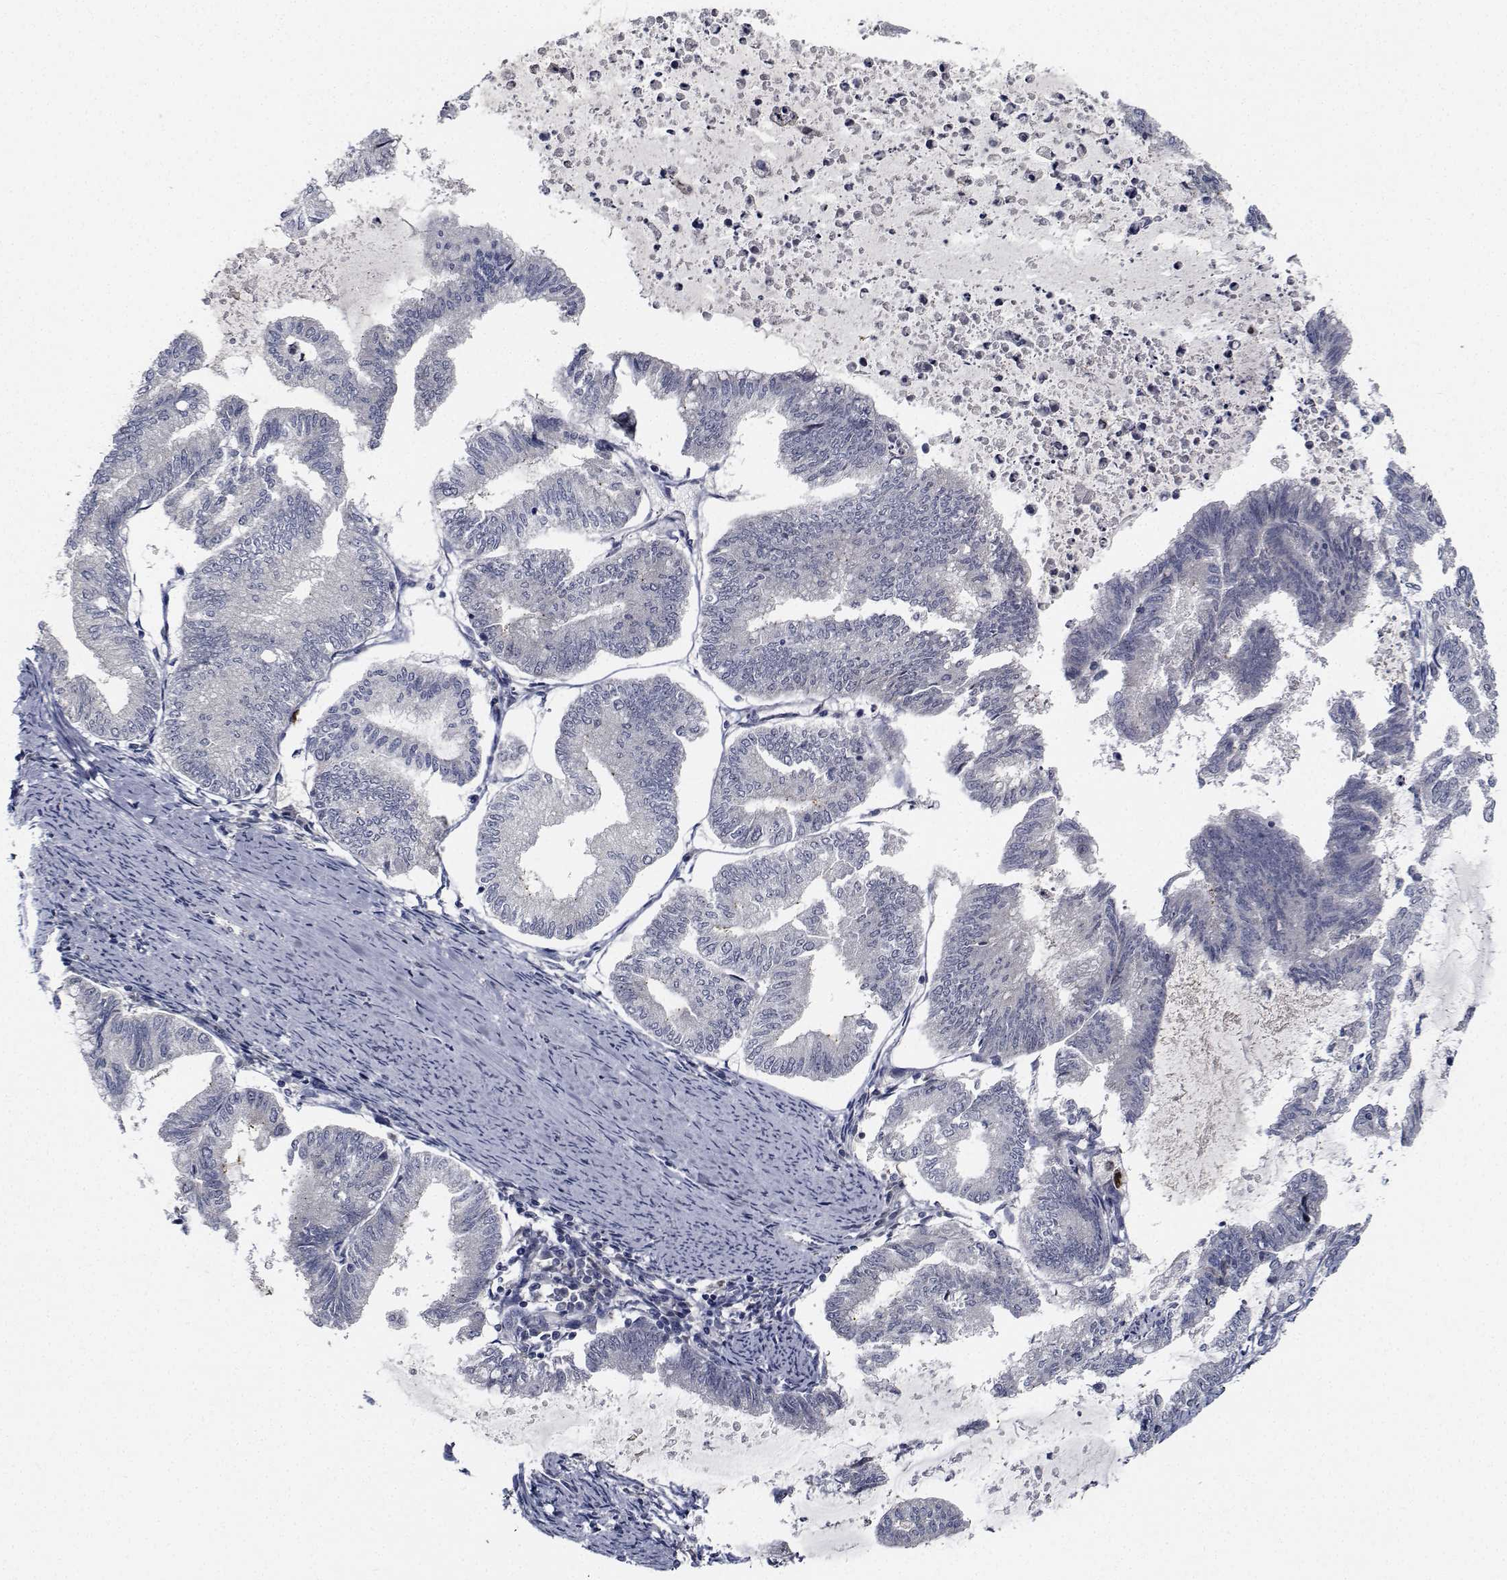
{"staining": {"intensity": "negative", "quantity": "none", "location": "none"}, "tissue": "endometrial cancer", "cell_type": "Tumor cells", "image_type": "cancer", "snomed": [{"axis": "morphology", "description": "Adenocarcinoma, NOS"}, {"axis": "topography", "description": "Endometrium"}], "caption": "A photomicrograph of human endometrial cancer (adenocarcinoma) is negative for staining in tumor cells.", "gene": "NVL", "patient": {"sex": "female", "age": 79}}